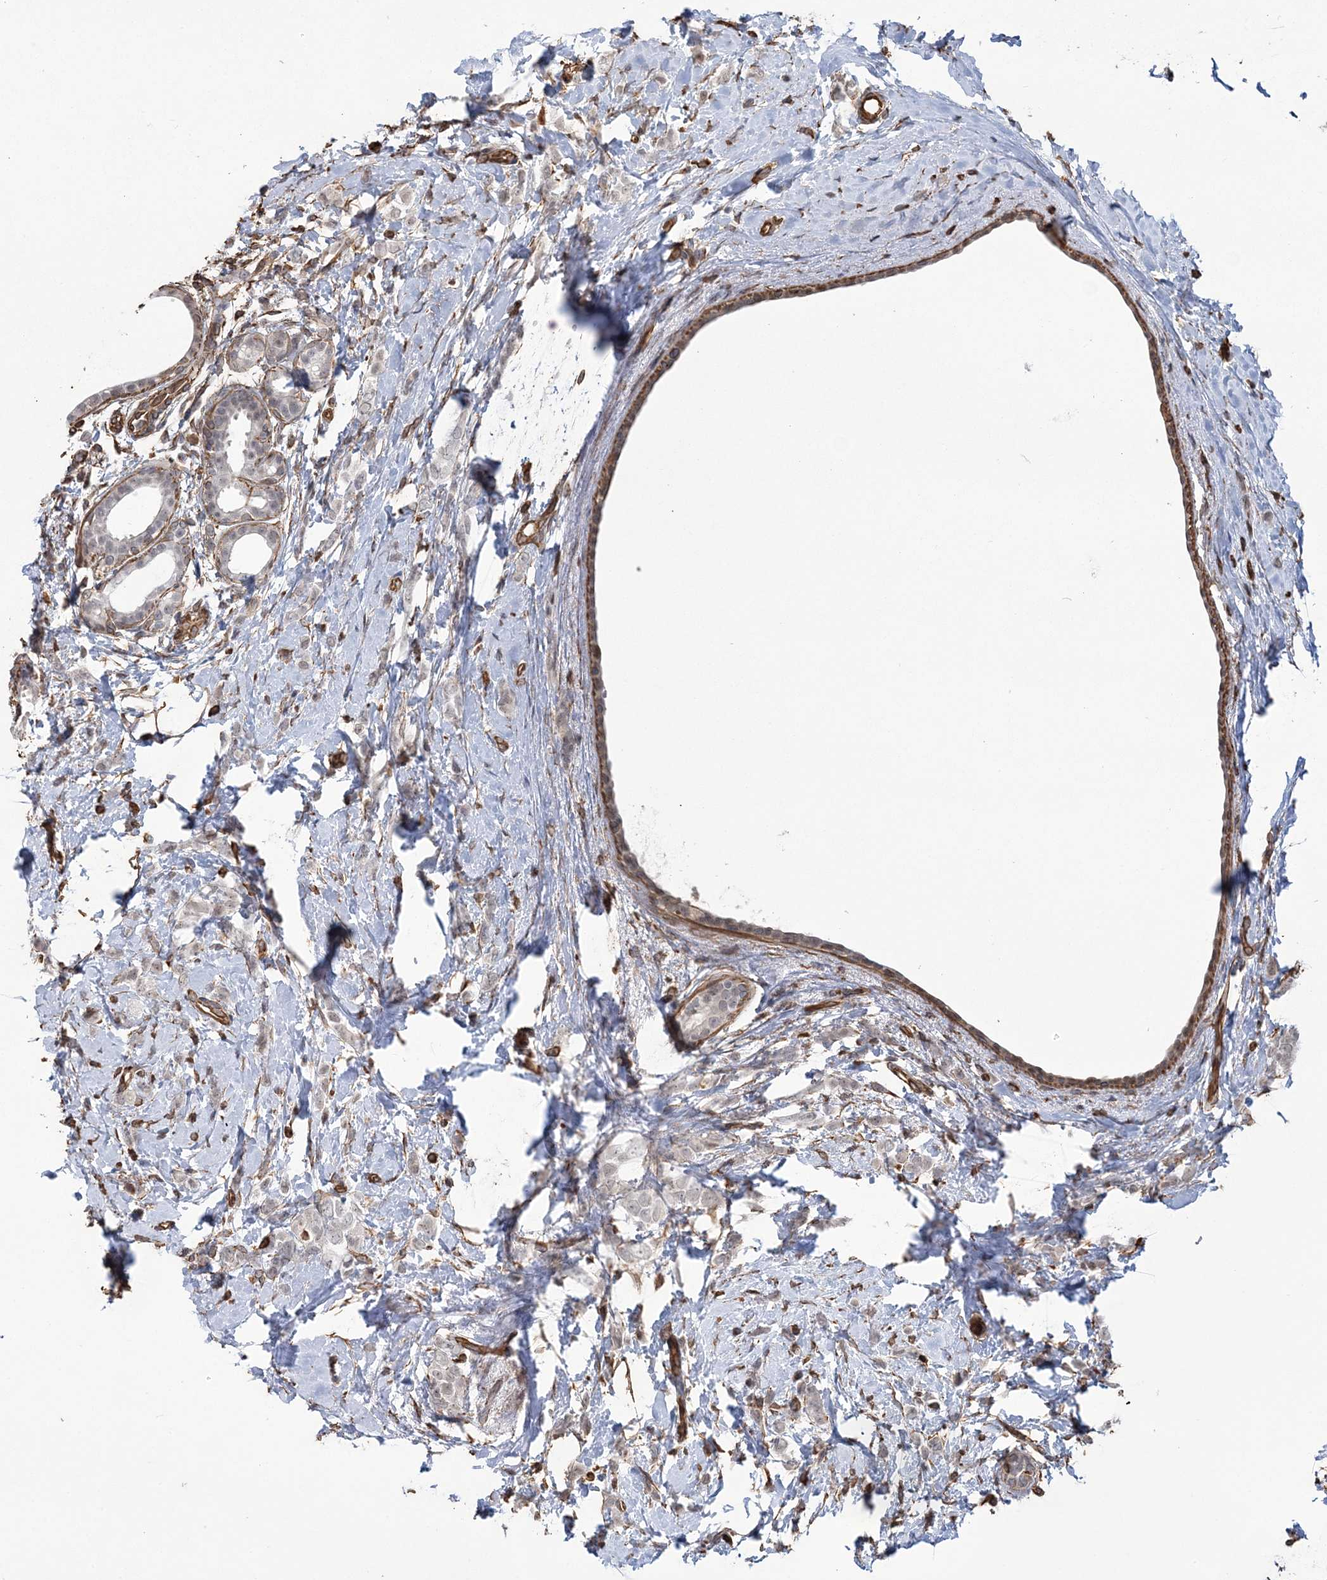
{"staining": {"intensity": "weak", "quantity": "25%-75%", "location": "nuclear"}, "tissue": "breast cancer", "cell_type": "Tumor cells", "image_type": "cancer", "snomed": [{"axis": "morphology", "description": "Lobular carcinoma"}, {"axis": "topography", "description": "Breast"}], "caption": "Immunohistochemical staining of breast cancer exhibits low levels of weak nuclear expression in about 25%-75% of tumor cells. (Brightfield microscopy of DAB IHC at high magnification).", "gene": "ATP11B", "patient": {"sex": "female", "age": 47}}